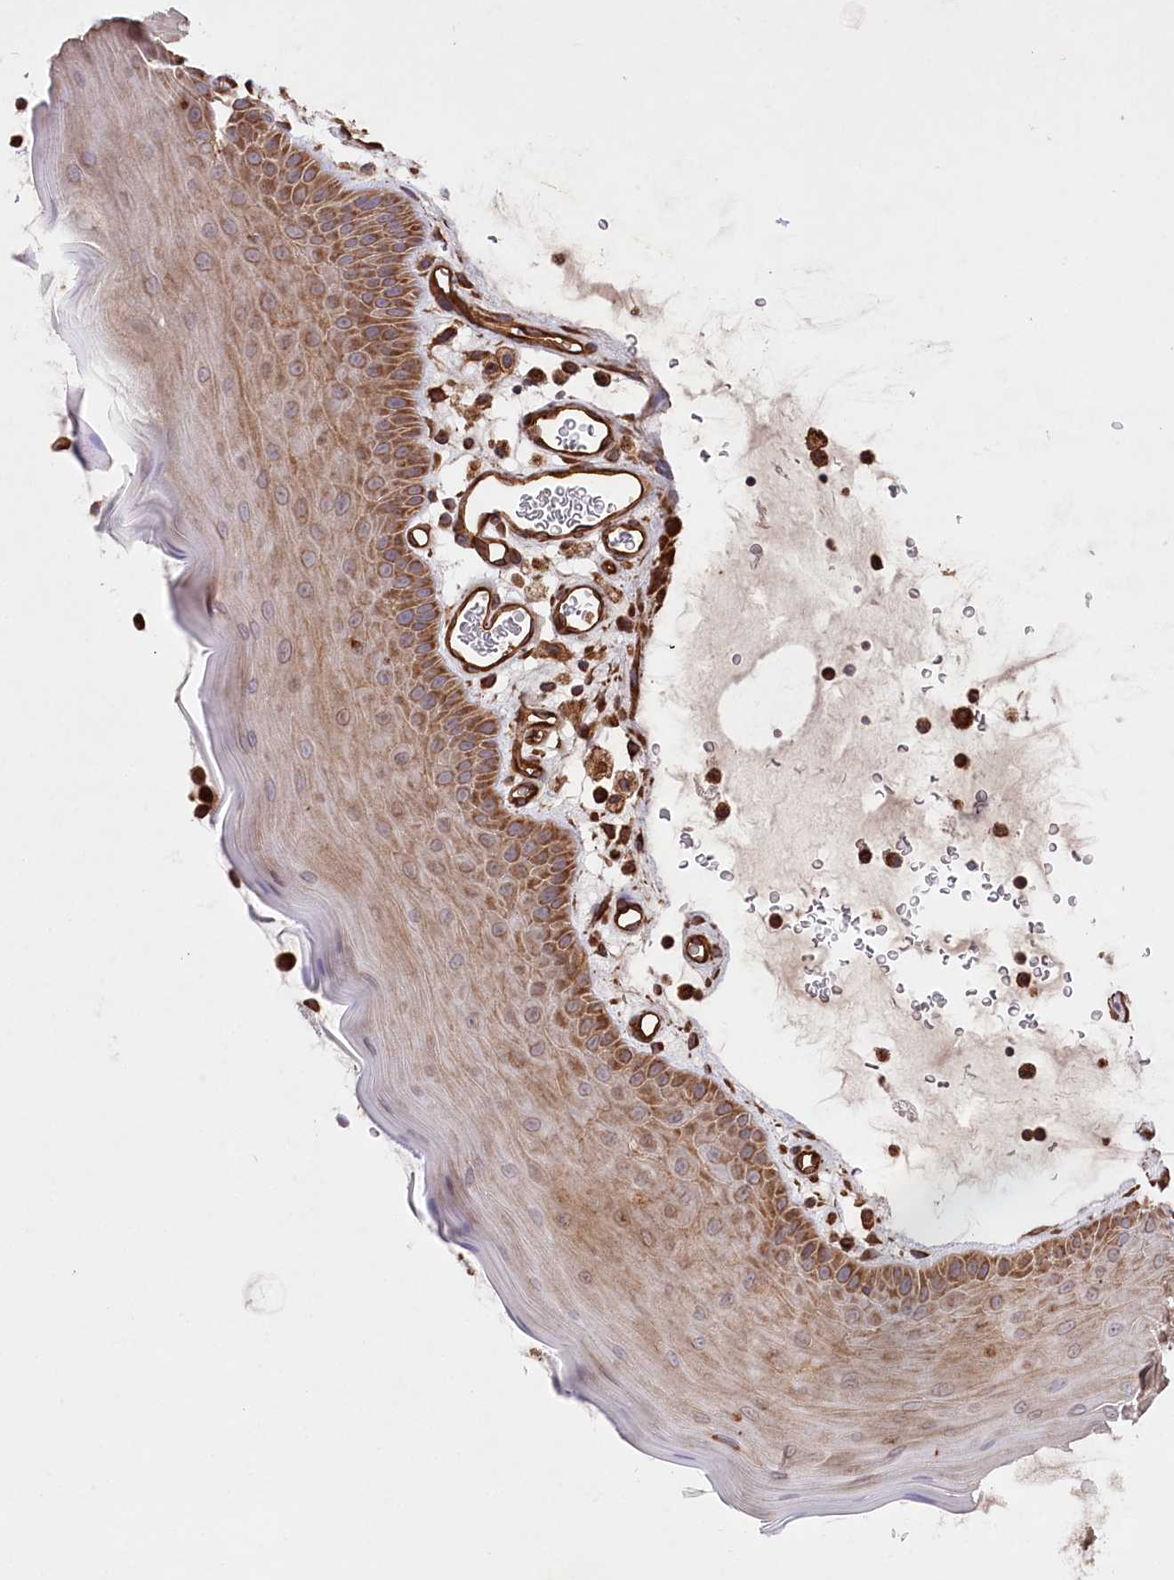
{"staining": {"intensity": "moderate", "quantity": "25%-75%", "location": "cytoplasmic/membranous"}, "tissue": "oral mucosa", "cell_type": "Squamous epithelial cells", "image_type": "normal", "snomed": [{"axis": "morphology", "description": "Normal tissue, NOS"}, {"axis": "topography", "description": "Oral tissue"}], "caption": "Immunohistochemistry (IHC) micrograph of normal oral mucosa stained for a protein (brown), which demonstrates medium levels of moderate cytoplasmic/membranous expression in about 25%-75% of squamous epithelial cells.", "gene": "MTPAP", "patient": {"sex": "male", "age": 13}}